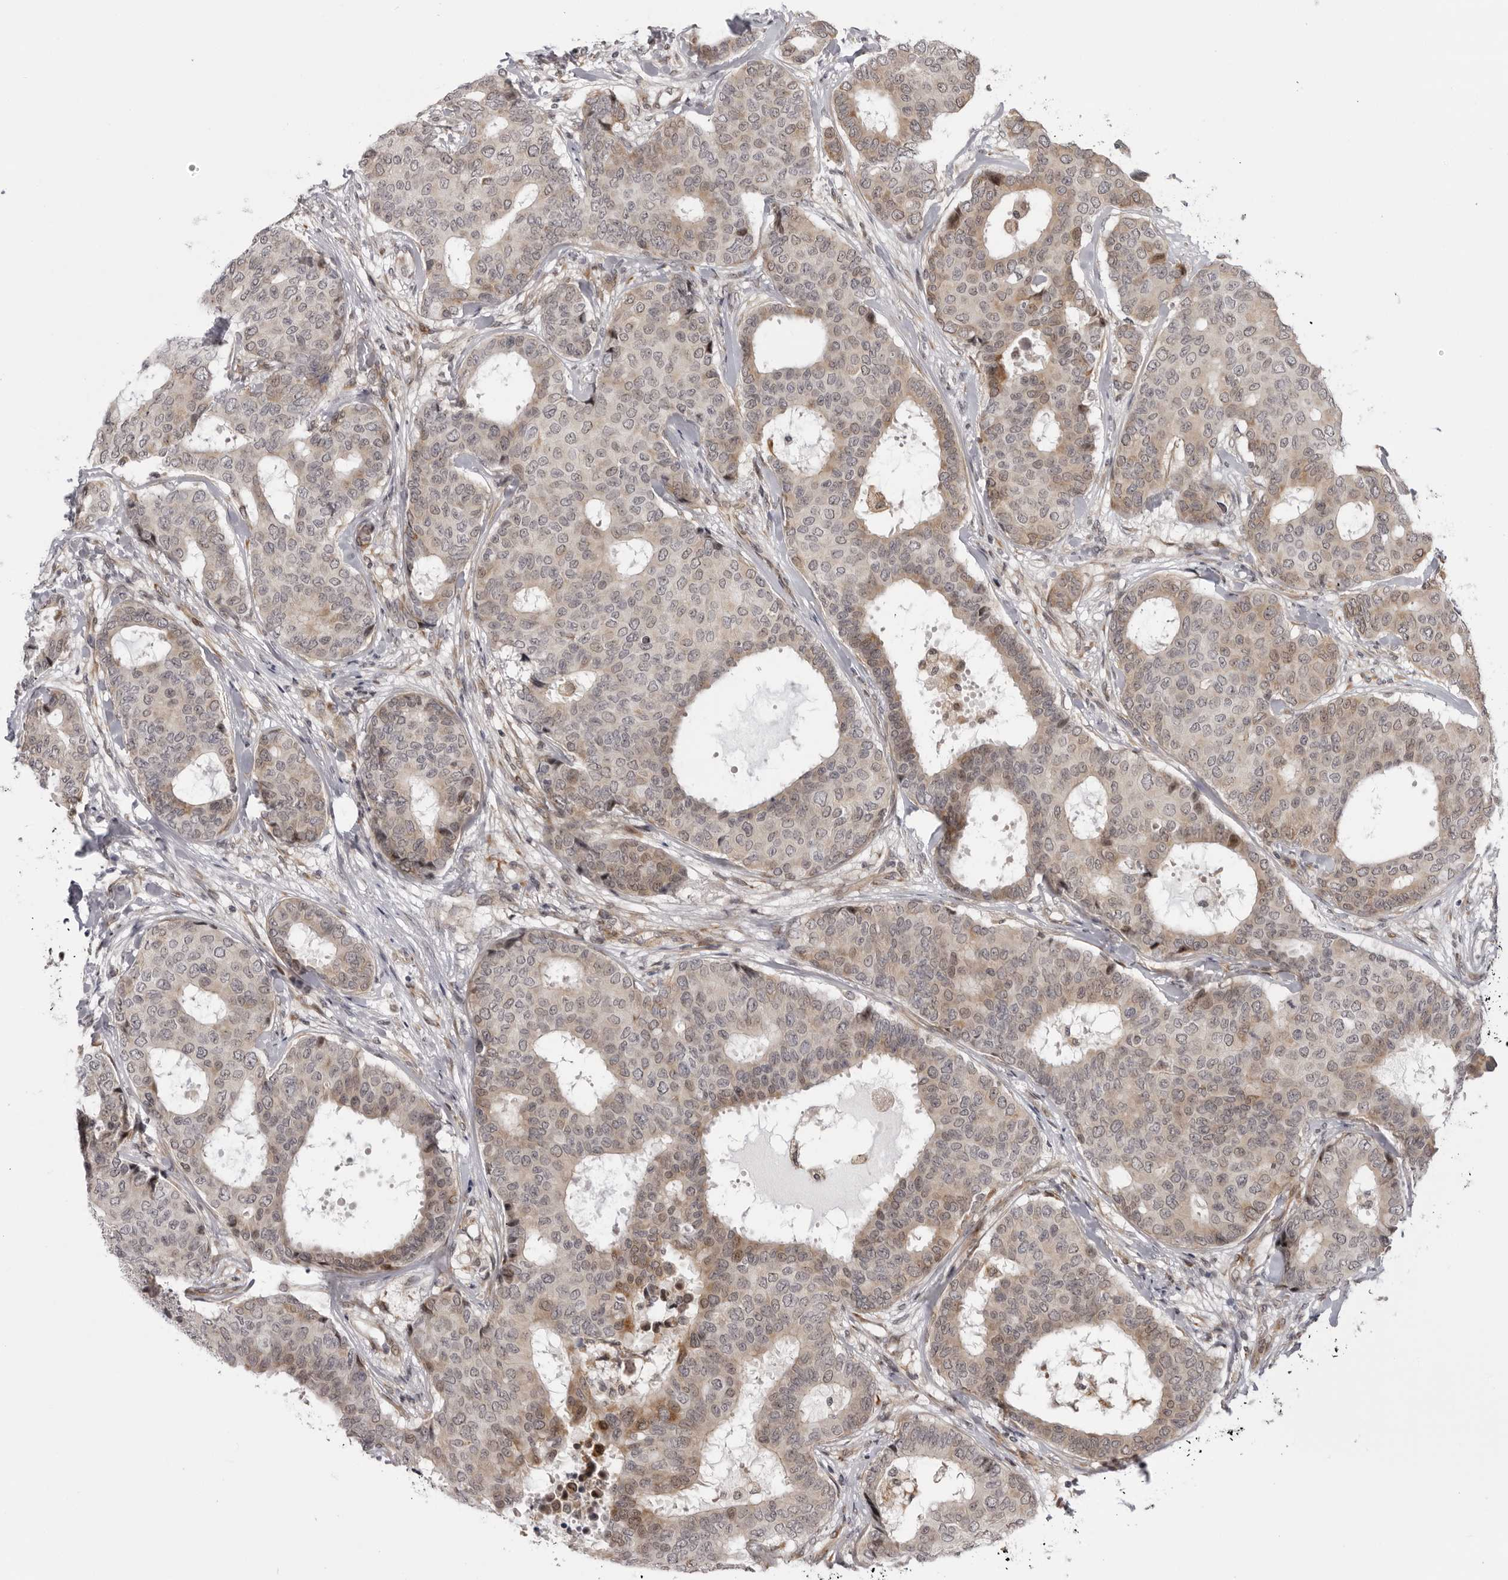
{"staining": {"intensity": "weak", "quantity": "25%-75%", "location": "cytoplasmic/membranous"}, "tissue": "breast cancer", "cell_type": "Tumor cells", "image_type": "cancer", "snomed": [{"axis": "morphology", "description": "Duct carcinoma"}, {"axis": "topography", "description": "Breast"}], "caption": "This micrograph exhibits breast cancer (infiltrating ductal carcinoma) stained with IHC to label a protein in brown. The cytoplasmic/membranous of tumor cells show weak positivity for the protein. Nuclei are counter-stained blue.", "gene": "DNAH14", "patient": {"sex": "female", "age": 75}}